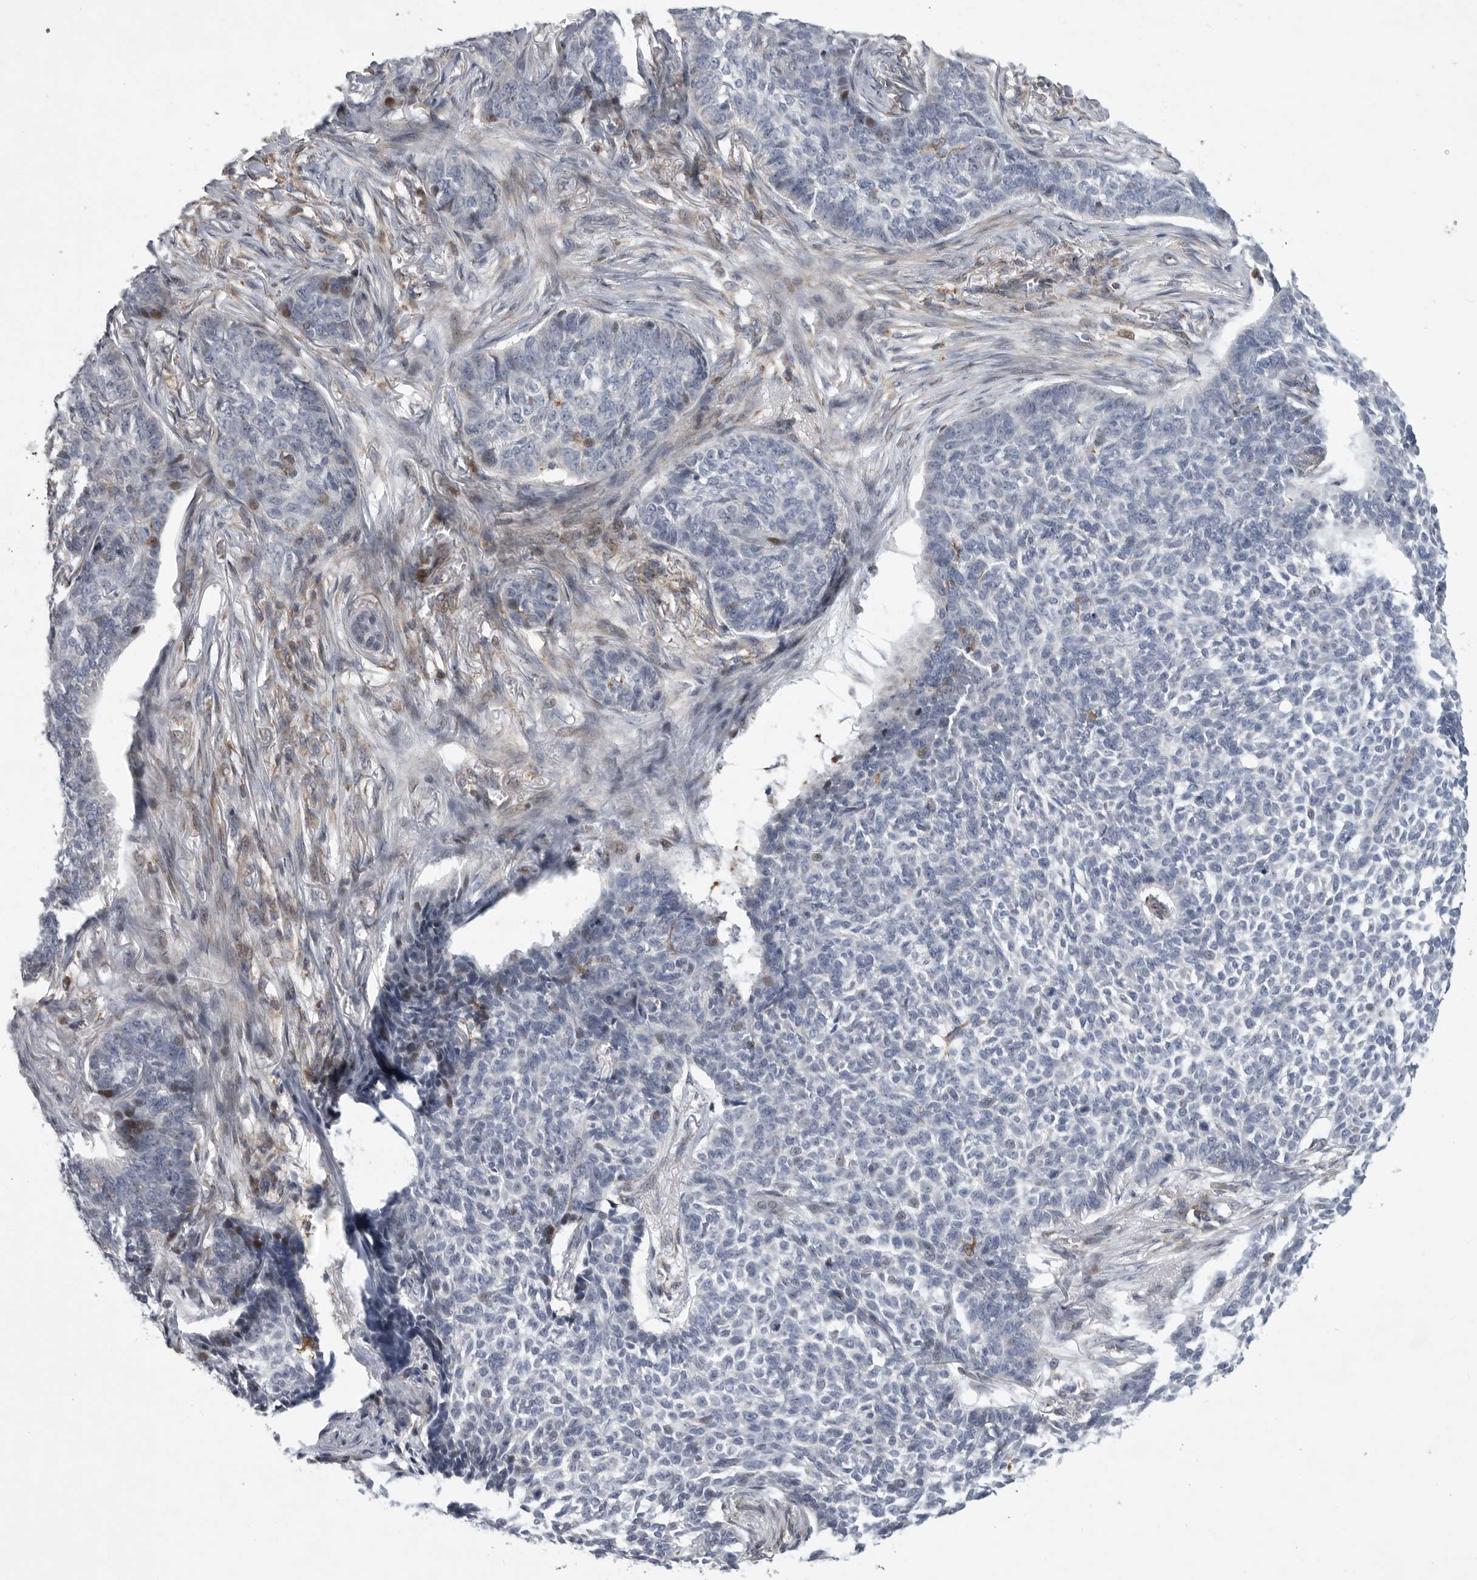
{"staining": {"intensity": "weak", "quantity": "<25%", "location": "nuclear"}, "tissue": "skin cancer", "cell_type": "Tumor cells", "image_type": "cancer", "snomed": [{"axis": "morphology", "description": "Basal cell carcinoma"}, {"axis": "topography", "description": "Skin"}], "caption": "IHC of basal cell carcinoma (skin) displays no expression in tumor cells.", "gene": "MPZL1", "patient": {"sex": "male", "age": 85}}